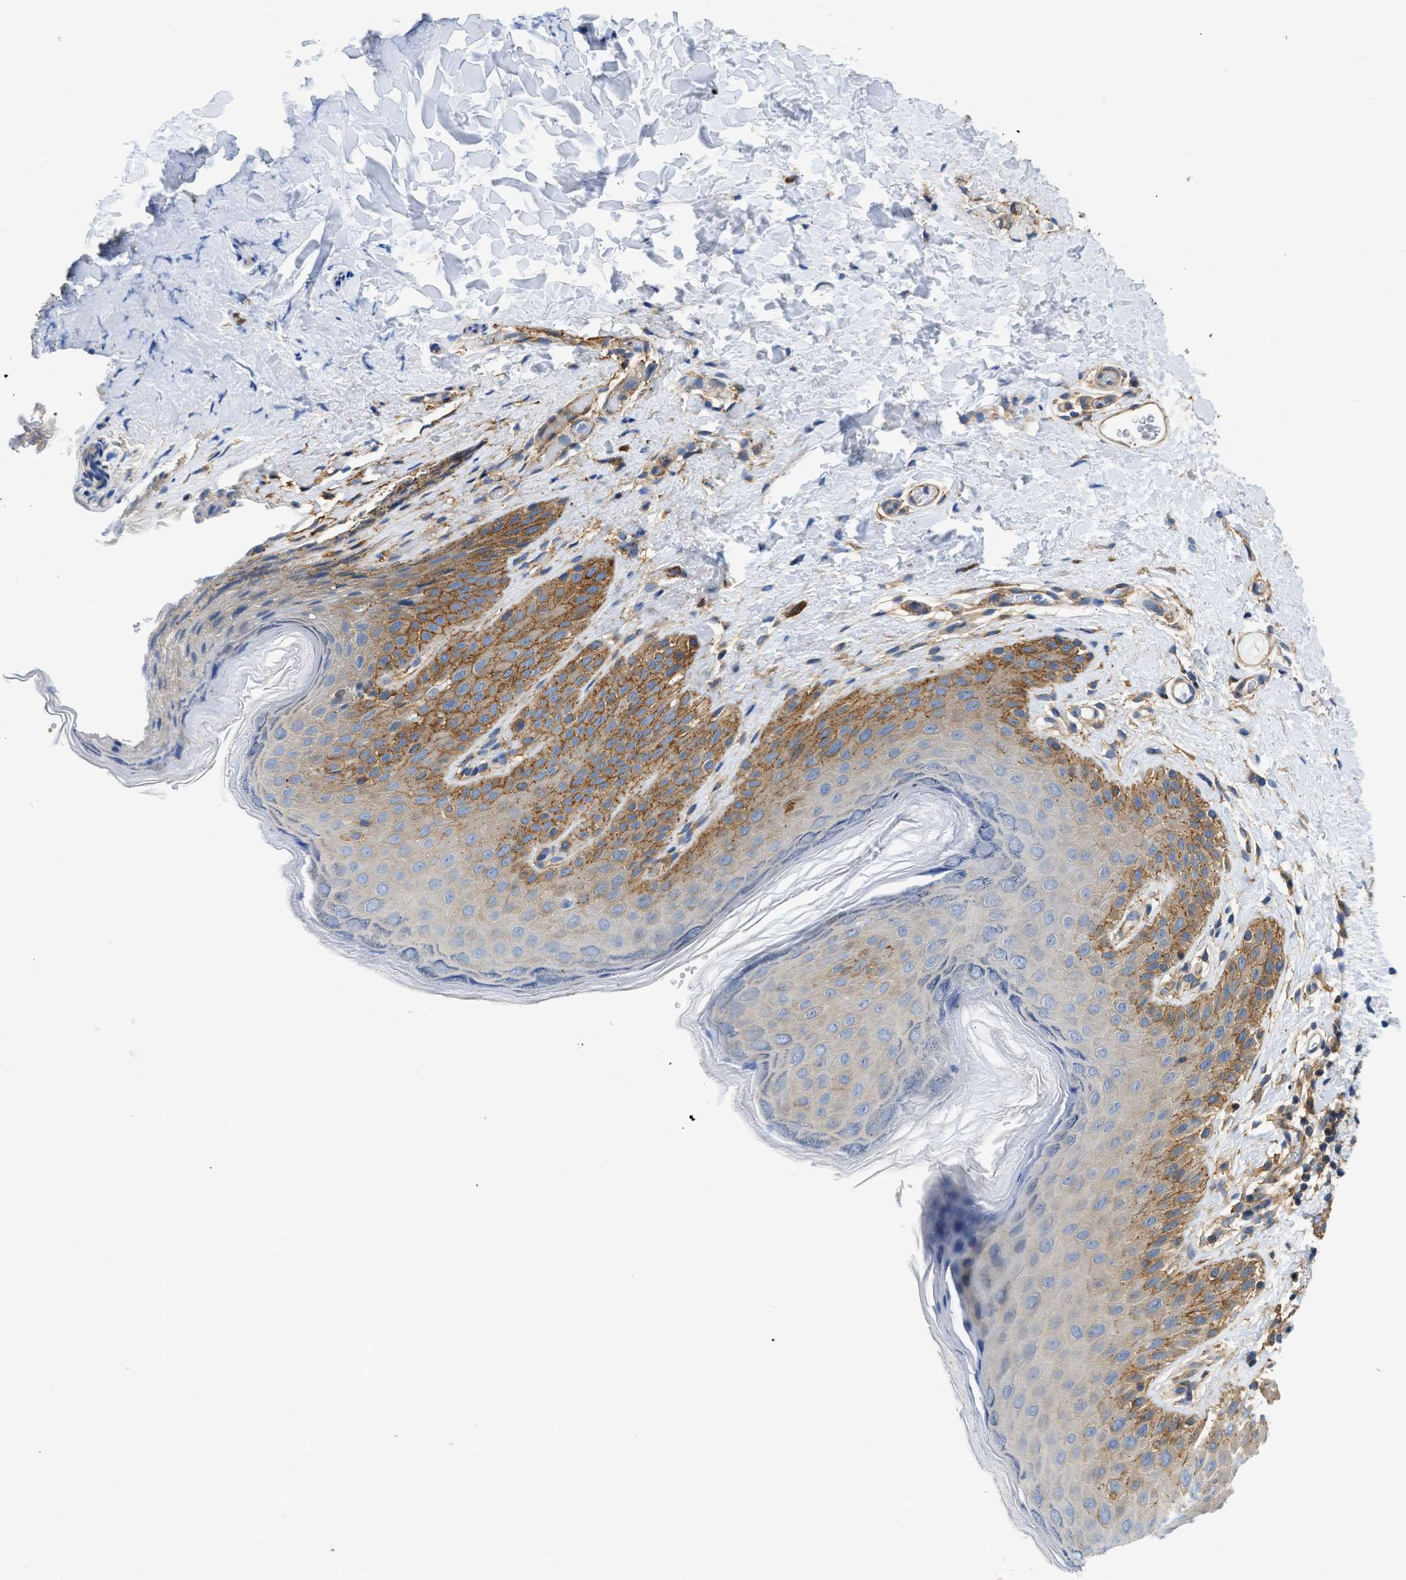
{"staining": {"intensity": "moderate", "quantity": "25%-75%", "location": "cytoplasmic/membranous"}, "tissue": "skin", "cell_type": "Epidermal cells", "image_type": "normal", "snomed": [{"axis": "morphology", "description": "Normal tissue, NOS"}, {"axis": "topography", "description": "Anal"}], "caption": "Immunohistochemical staining of unremarkable human skin exhibits 25%-75% levels of moderate cytoplasmic/membranous protein expression in approximately 25%-75% of epidermal cells. The protein of interest is shown in brown color, while the nuclei are stained blue.", "gene": "SEPTIN2", "patient": {"sex": "male", "age": 44}}